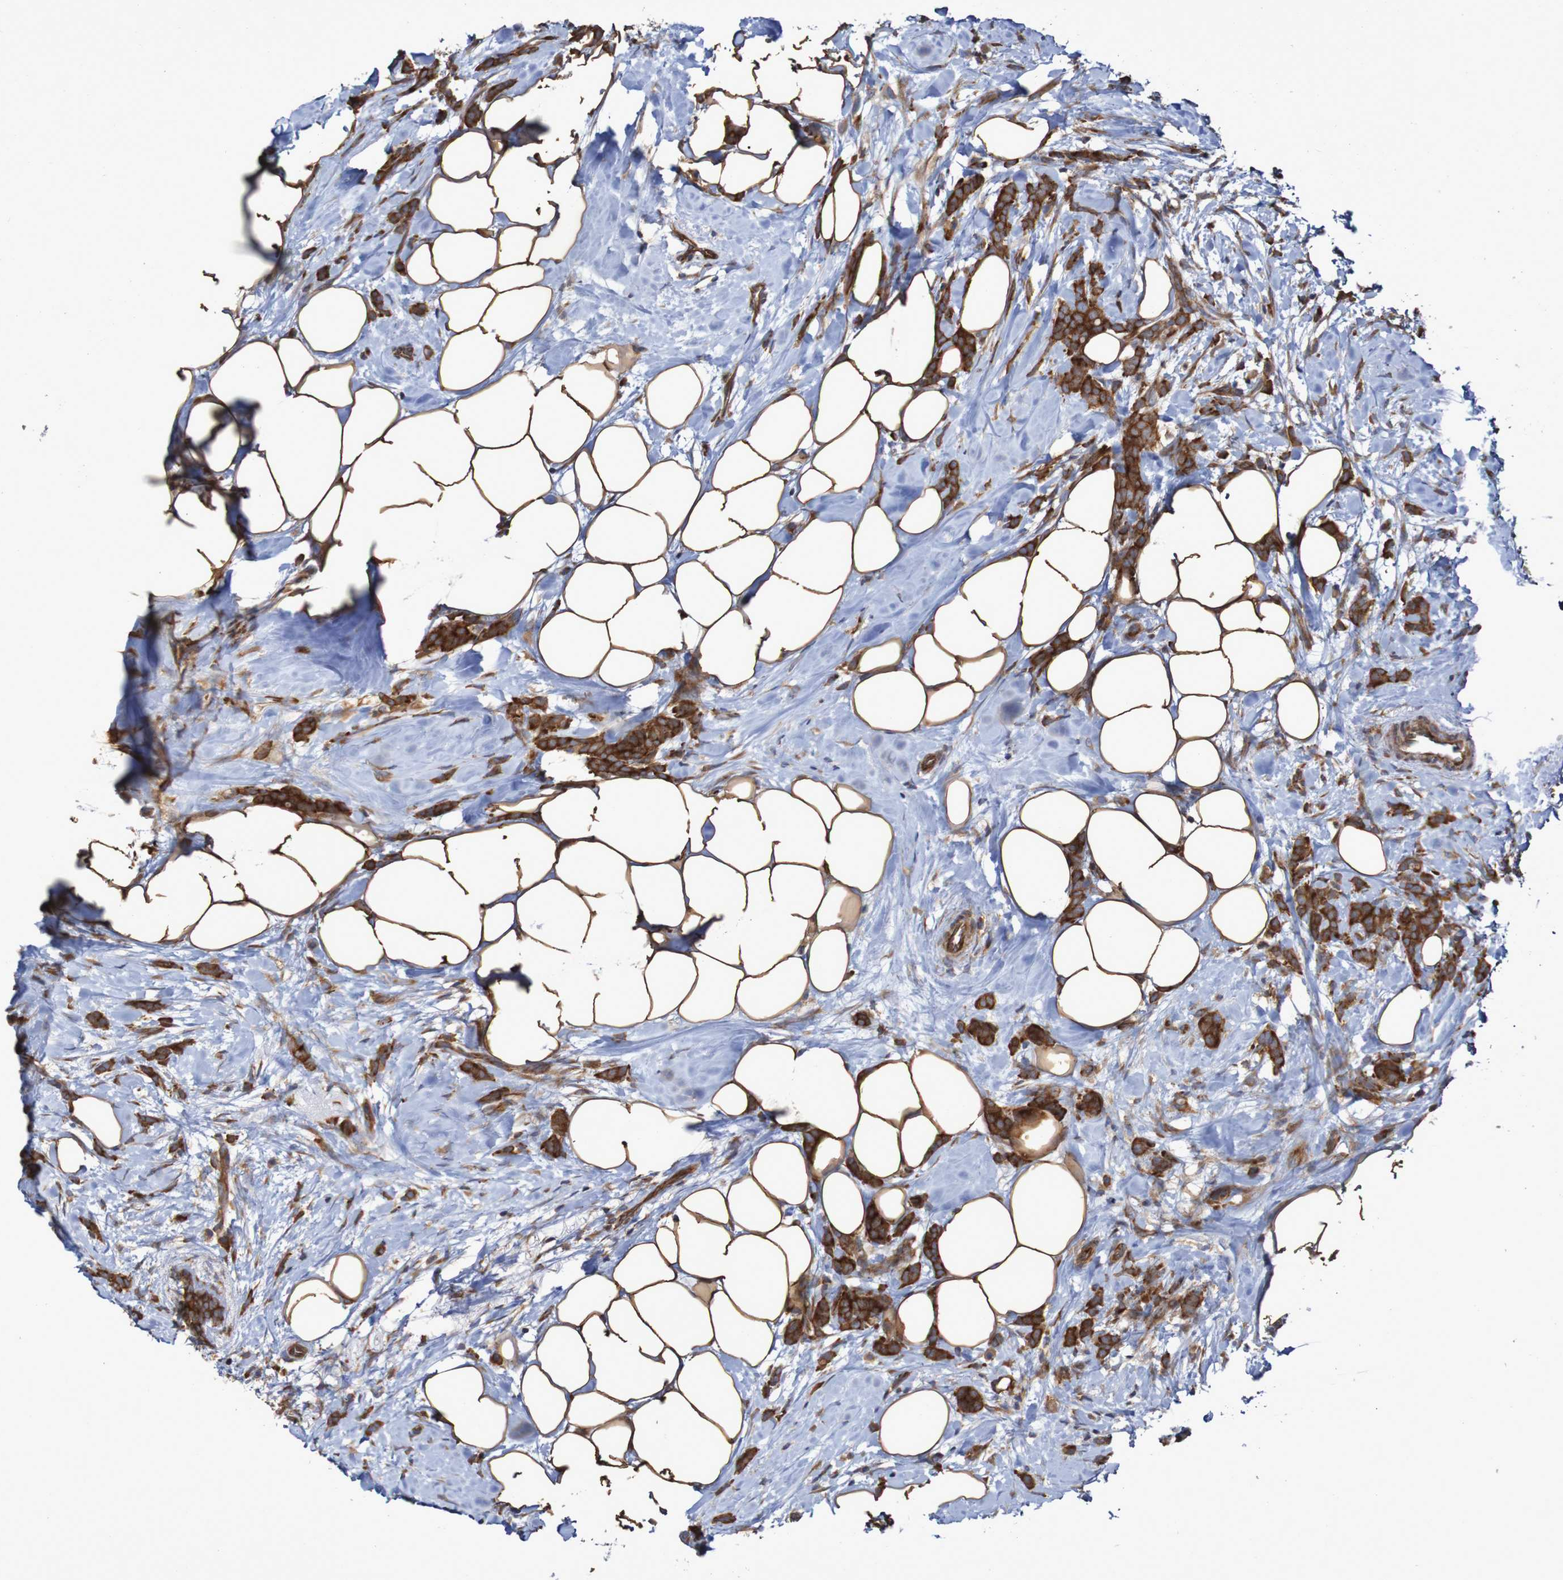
{"staining": {"intensity": "strong", "quantity": ">75%", "location": "cytoplasmic/membranous"}, "tissue": "breast cancer", "cell_type": "Tumor cells", "image_type": "cancer", "snomed": [{"axis": "morphology", "description": "Lobular carcinoma, in situ"}, {"axis": "morphology", "description": "Lobular carcinoma"}, {"axis": "topography", "description": "Breast"}], "caption": "There is high levels of strong cytoplasmic/membranous expression in tumor cells of breast cancer, as demonstrated by immunohistochemical staining (brown color).", "gene": "LRRC47", "patient": {"sex": "female", "age": 41}}